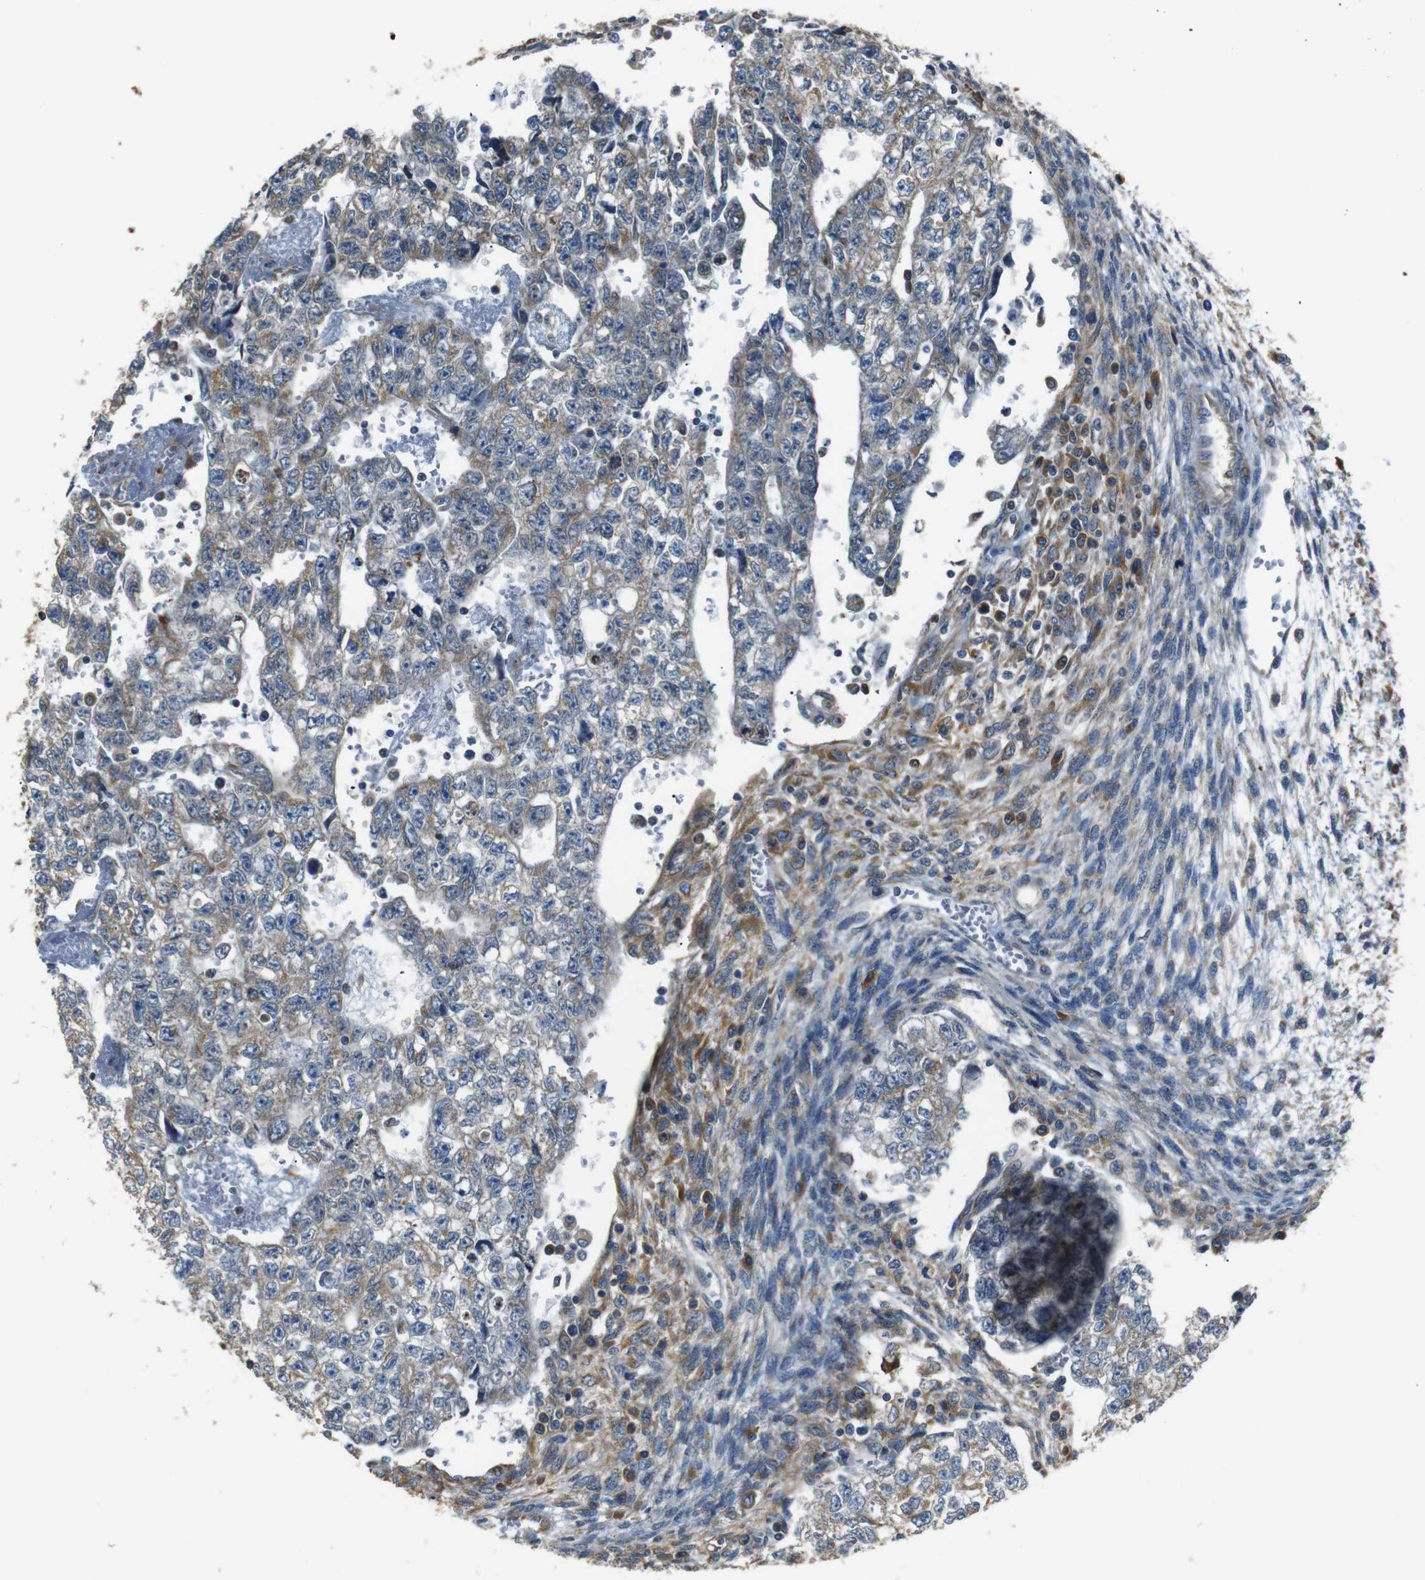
{"staining": {"intensity": "weak", "quantity": "25%-75%", "location": "cytoplasmic/membranous"}, "tissue": "testis cancer", "cell_type": "Tumor cells", "image_type": "cancer", "snomed": [{"axis": "morphology", "description": "Seminoma, NOS"}, {"axis": "morphology", "description": "Carcinoma, Embryonal, NOS"}, {"axis": "topography", "description": "Testis"}], "caption": "Weak cytoplasmic/membranous expression is seen in about 25%-75% of tumor cells in testis cancer.", "gene": "TMED2", "patient": {"sex": "male", "age": 38}}